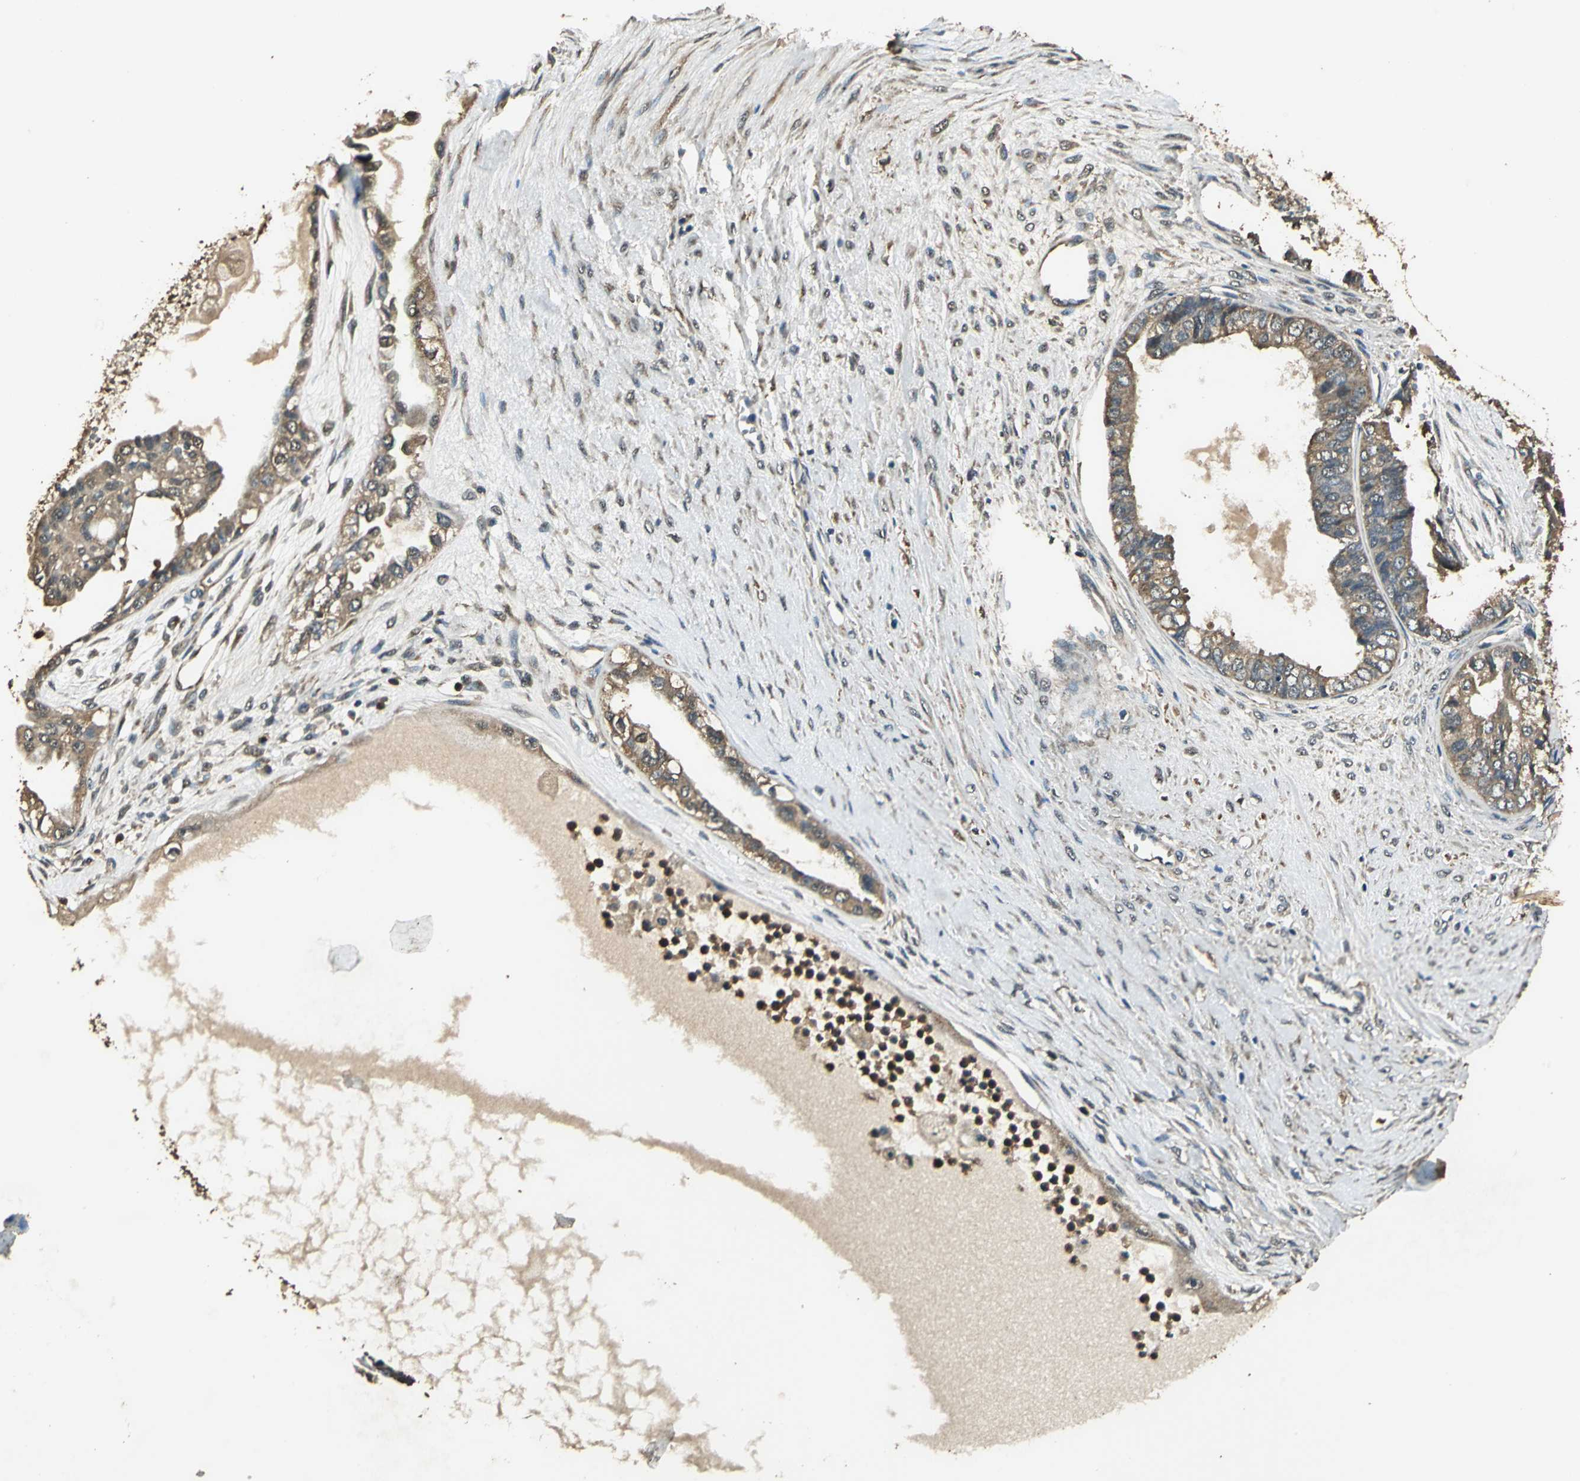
{"staining": {"intensity": "moderate", "quantity": ">75%", "location": "cytoplasmic/membranous"}, "tissue": "ovarian cancer", "cell_type": "Tumor cells", "image_type": "cancer", "snomed": [{"axis": "morphology", "description": "Carcinoma, NOS"}, {"axis": "morphology", "description": "Carcinoma, endometroid"}, {"axis": "topography", "description": "Ovary"}], "caption": "Immunohistochemistry of human ovarian endometroid carcinoma demonstrates medium levels of moderate cytoplasmic/membranous expression in approximately >75% of tumor cells. (DAB (3,3'-diaminobenzidine) IHC, brown staining for protein, blue staining for nuclei).", "gene": "TMPRSS4", "patient": {"sex": "female", "age": 50}}